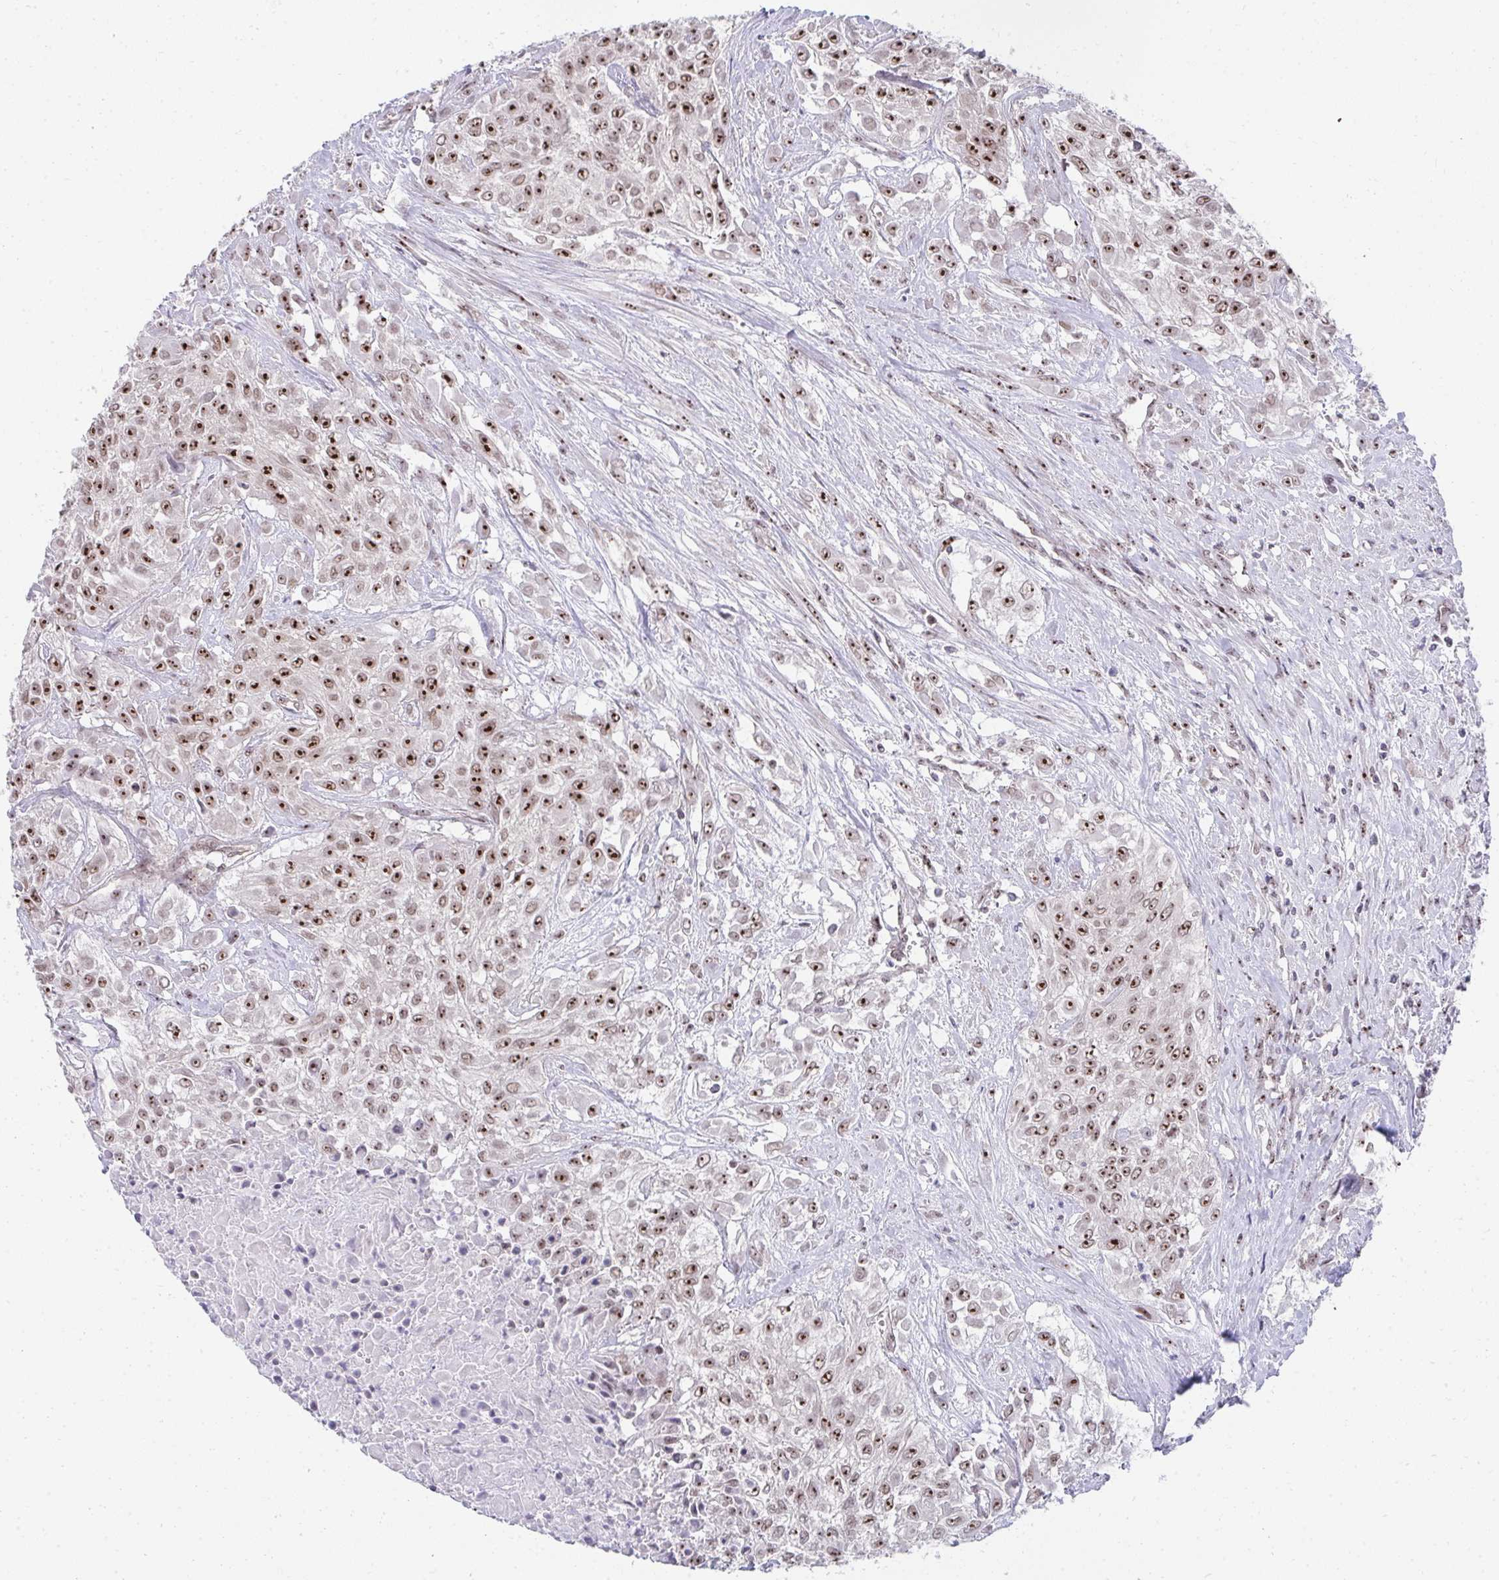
{"staining": {"intensity": "strong", "quantity": ">75%", "location": "nuclear"}, "tissue": "urothelial cancer", "cell_type": "Tumor cells", "image_type": "cancer", "snomed": [{"axis": "morphology", "description": "Urothelial carcinoma, High grade"}, {"axis": "topography", "description": "Urinary bladder"}], "caption": "Immunohistochemical staining of human urothelial cancer demonstrates high levels of strong nuclear protein staining in approximately >75% of tumor cells. The staining was performed using DAB, with brown indicating positive protein expression. Nuclei are stained blue with hematoxylin.", "gene": "HIRA", "patient": {"sex": "male", "age": 57}}